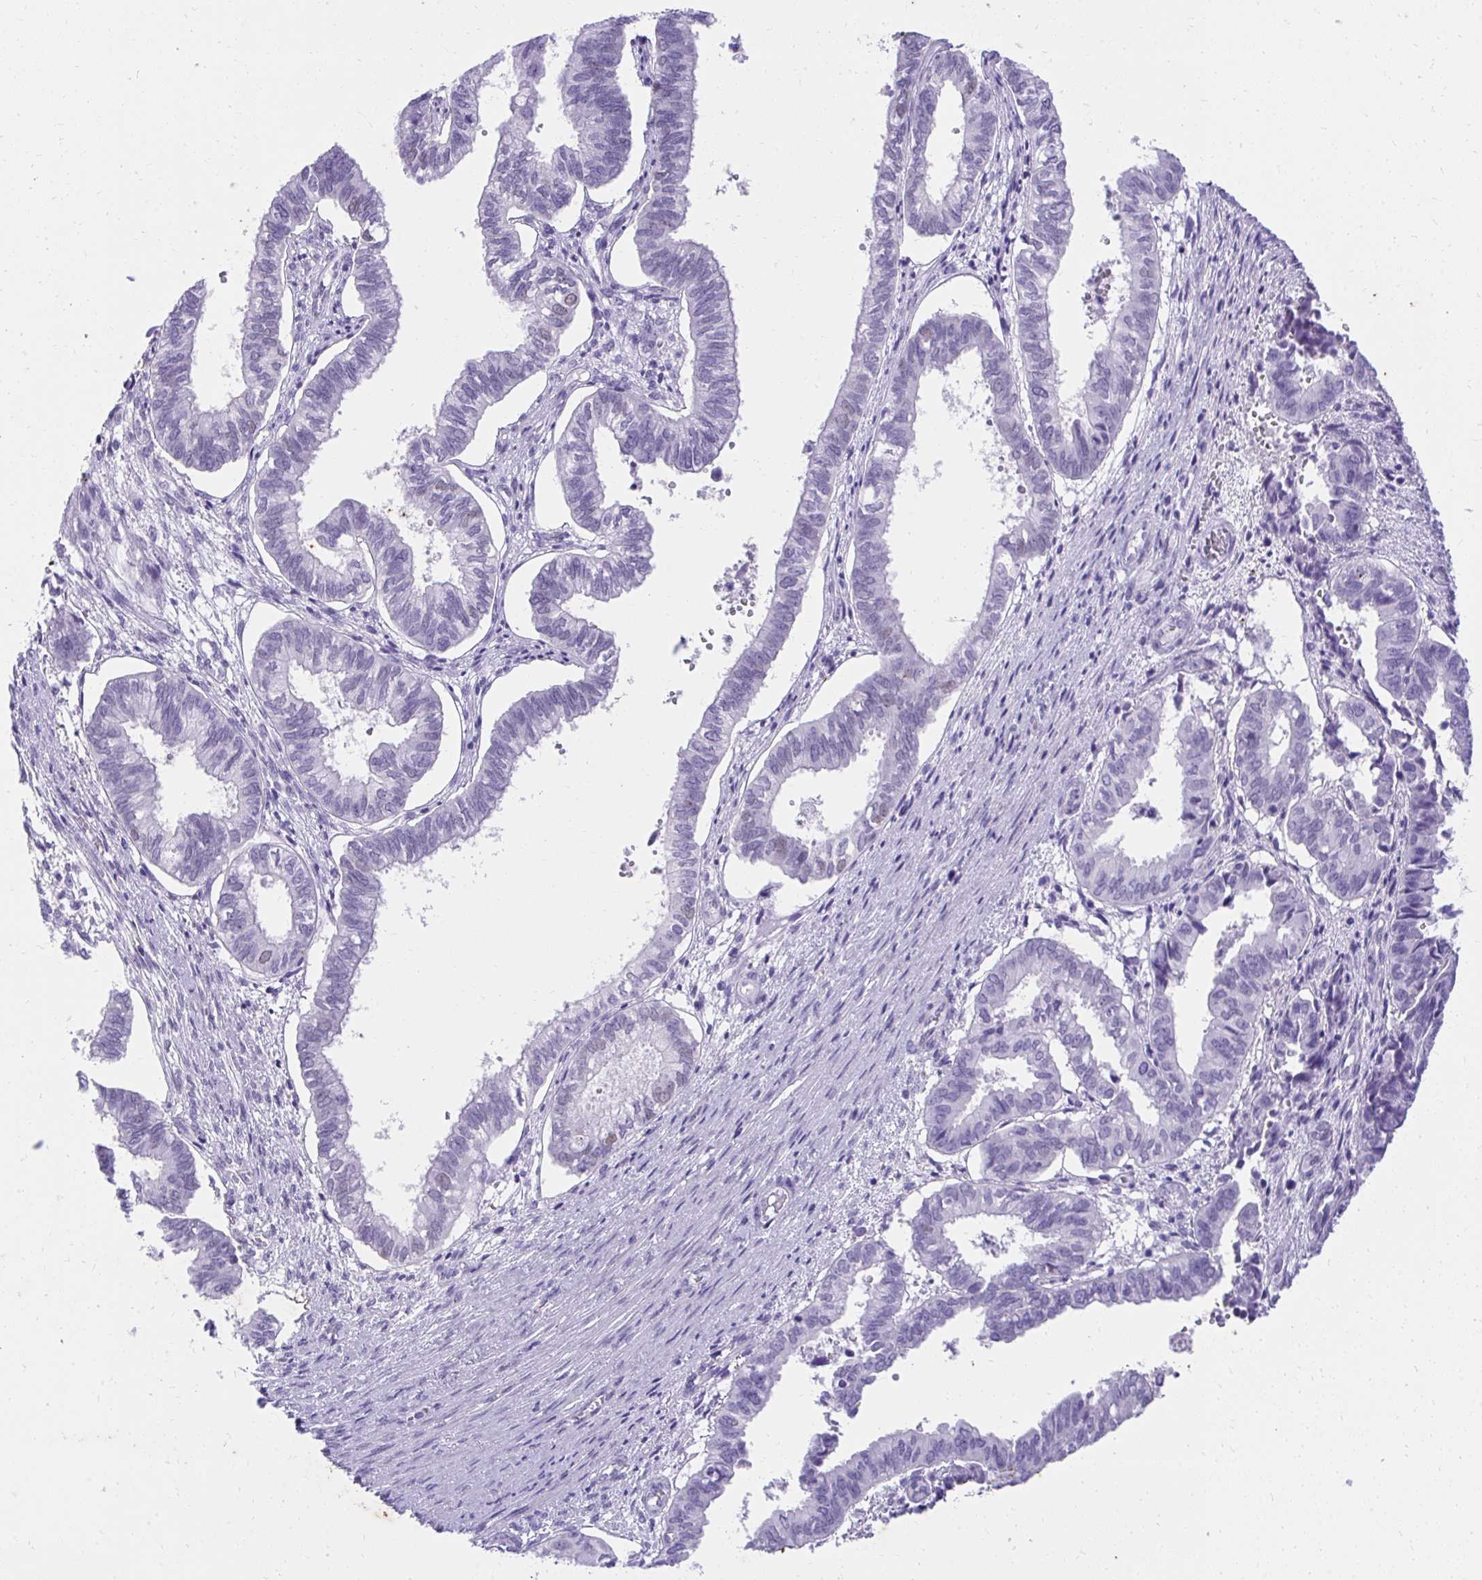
{"staining": {"intensity": "weak", "quantity": "<25%", "location": "nuclear"}, "tissue": "ovarian cancer", "cell_type": "Tumor cells", "image_type": "cancer", "snomed": [{"axis": "morphology", "description": "Carcinoma, endometroid"}, {"axis": "topography", "description": "Ovary"}], "caption": "The histopathology image displays no significant positivity in tumor cells of ovarian cancer (endometroid carcinoma).", "gene": "KLK1", "patient": {"sex": "female", "age": 64}}